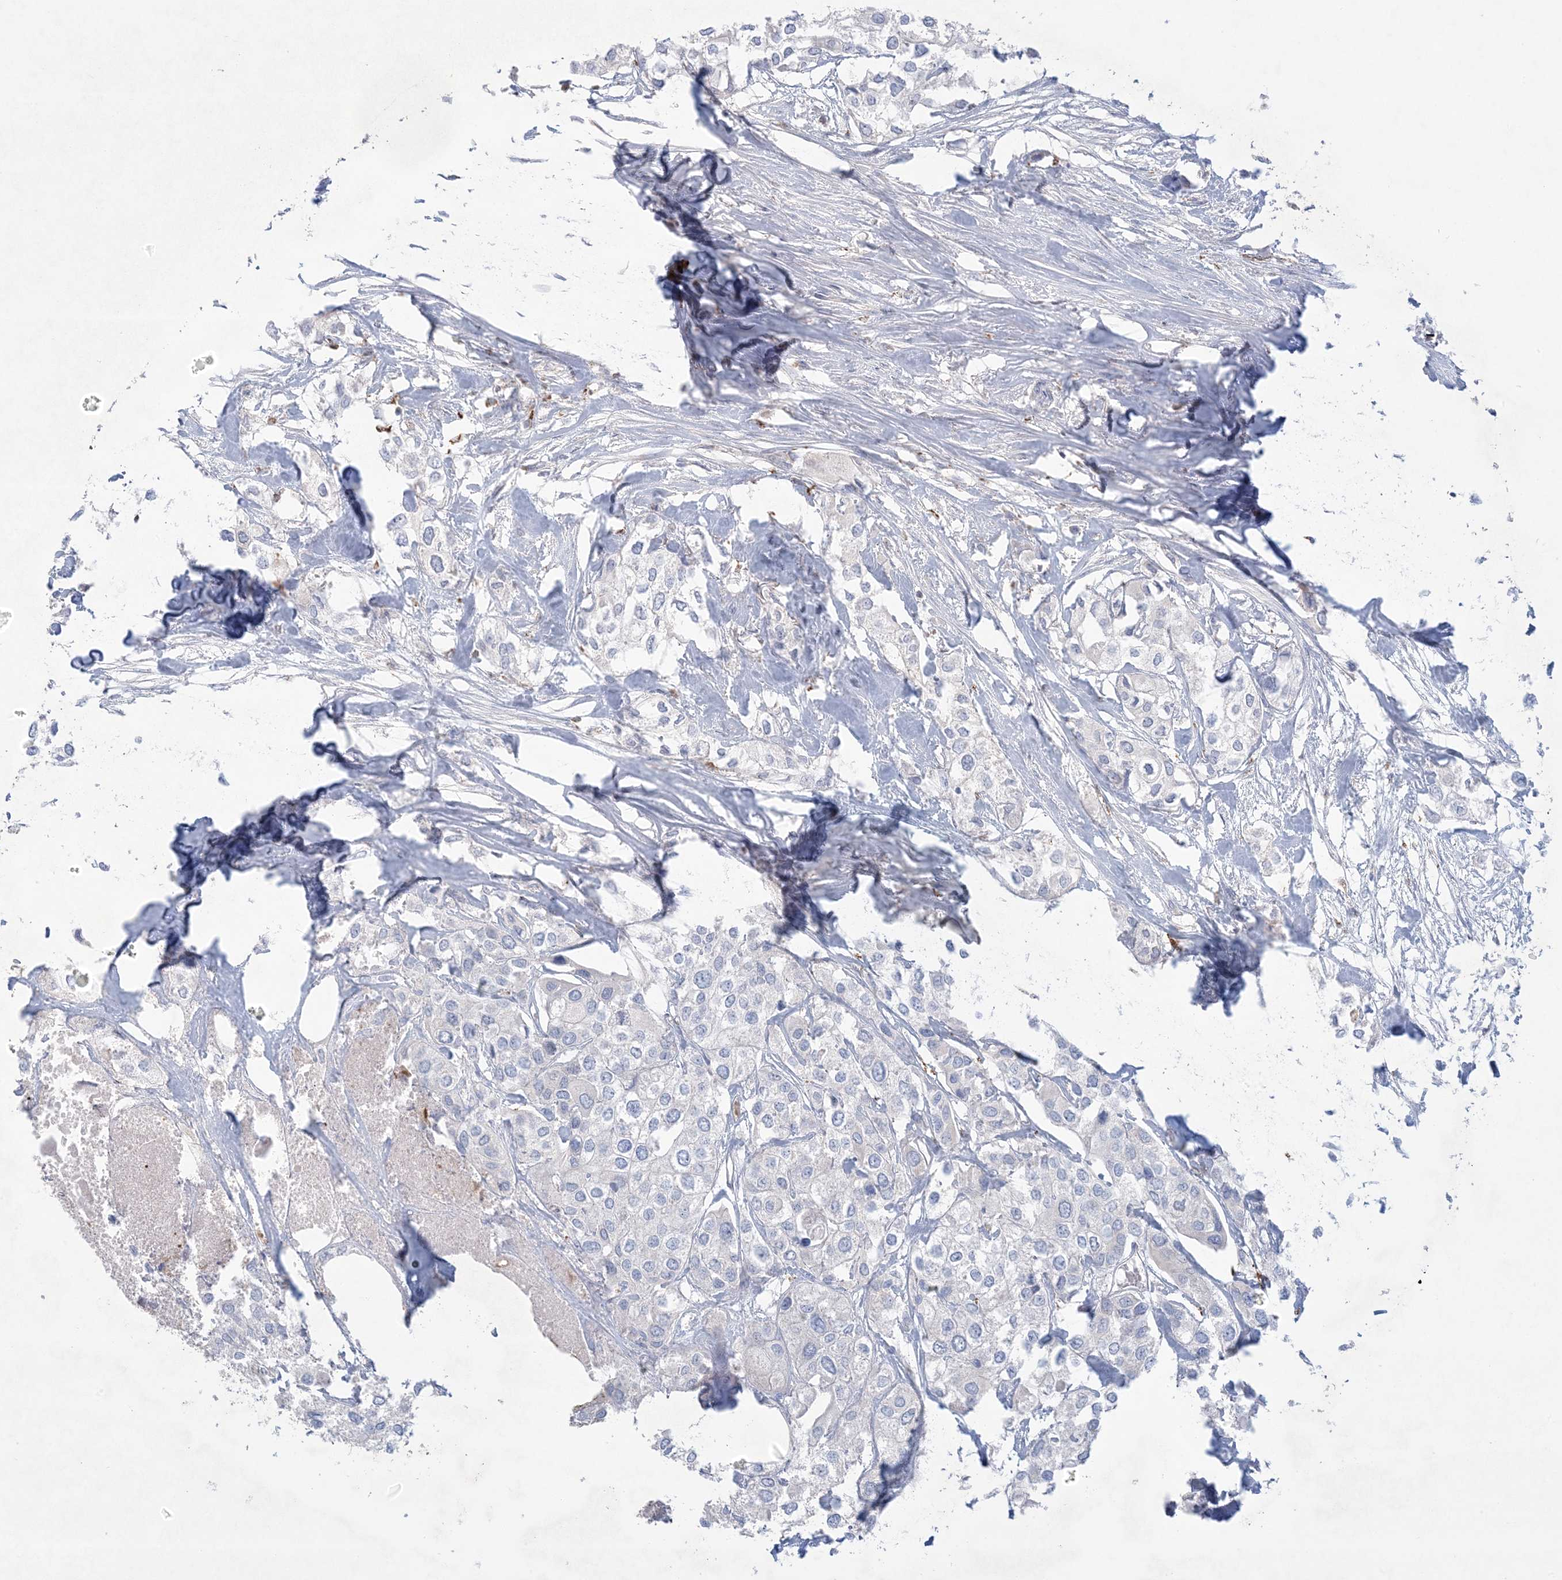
{"staining": {"intensity": "negative", "quantity": "none", "location": "none"}, "tissue": "urothelial cancer", "cell_type": "Tumor cells", "image_type": "cancer", "snomed": [{"axis": "morphology", "description": "Urothelial carcinoma, High grade"}, {"axis": "topography", "description": "Urinary bladder"}], "caption": "Immunohistochemistry micrograph of neoplastic tissue: human urothelial cancer stained with DAB demonstrates no significant protein expression in tumor cells.", "gene": "KCTD6", "patient": {"sex": "male", "age": 64}}